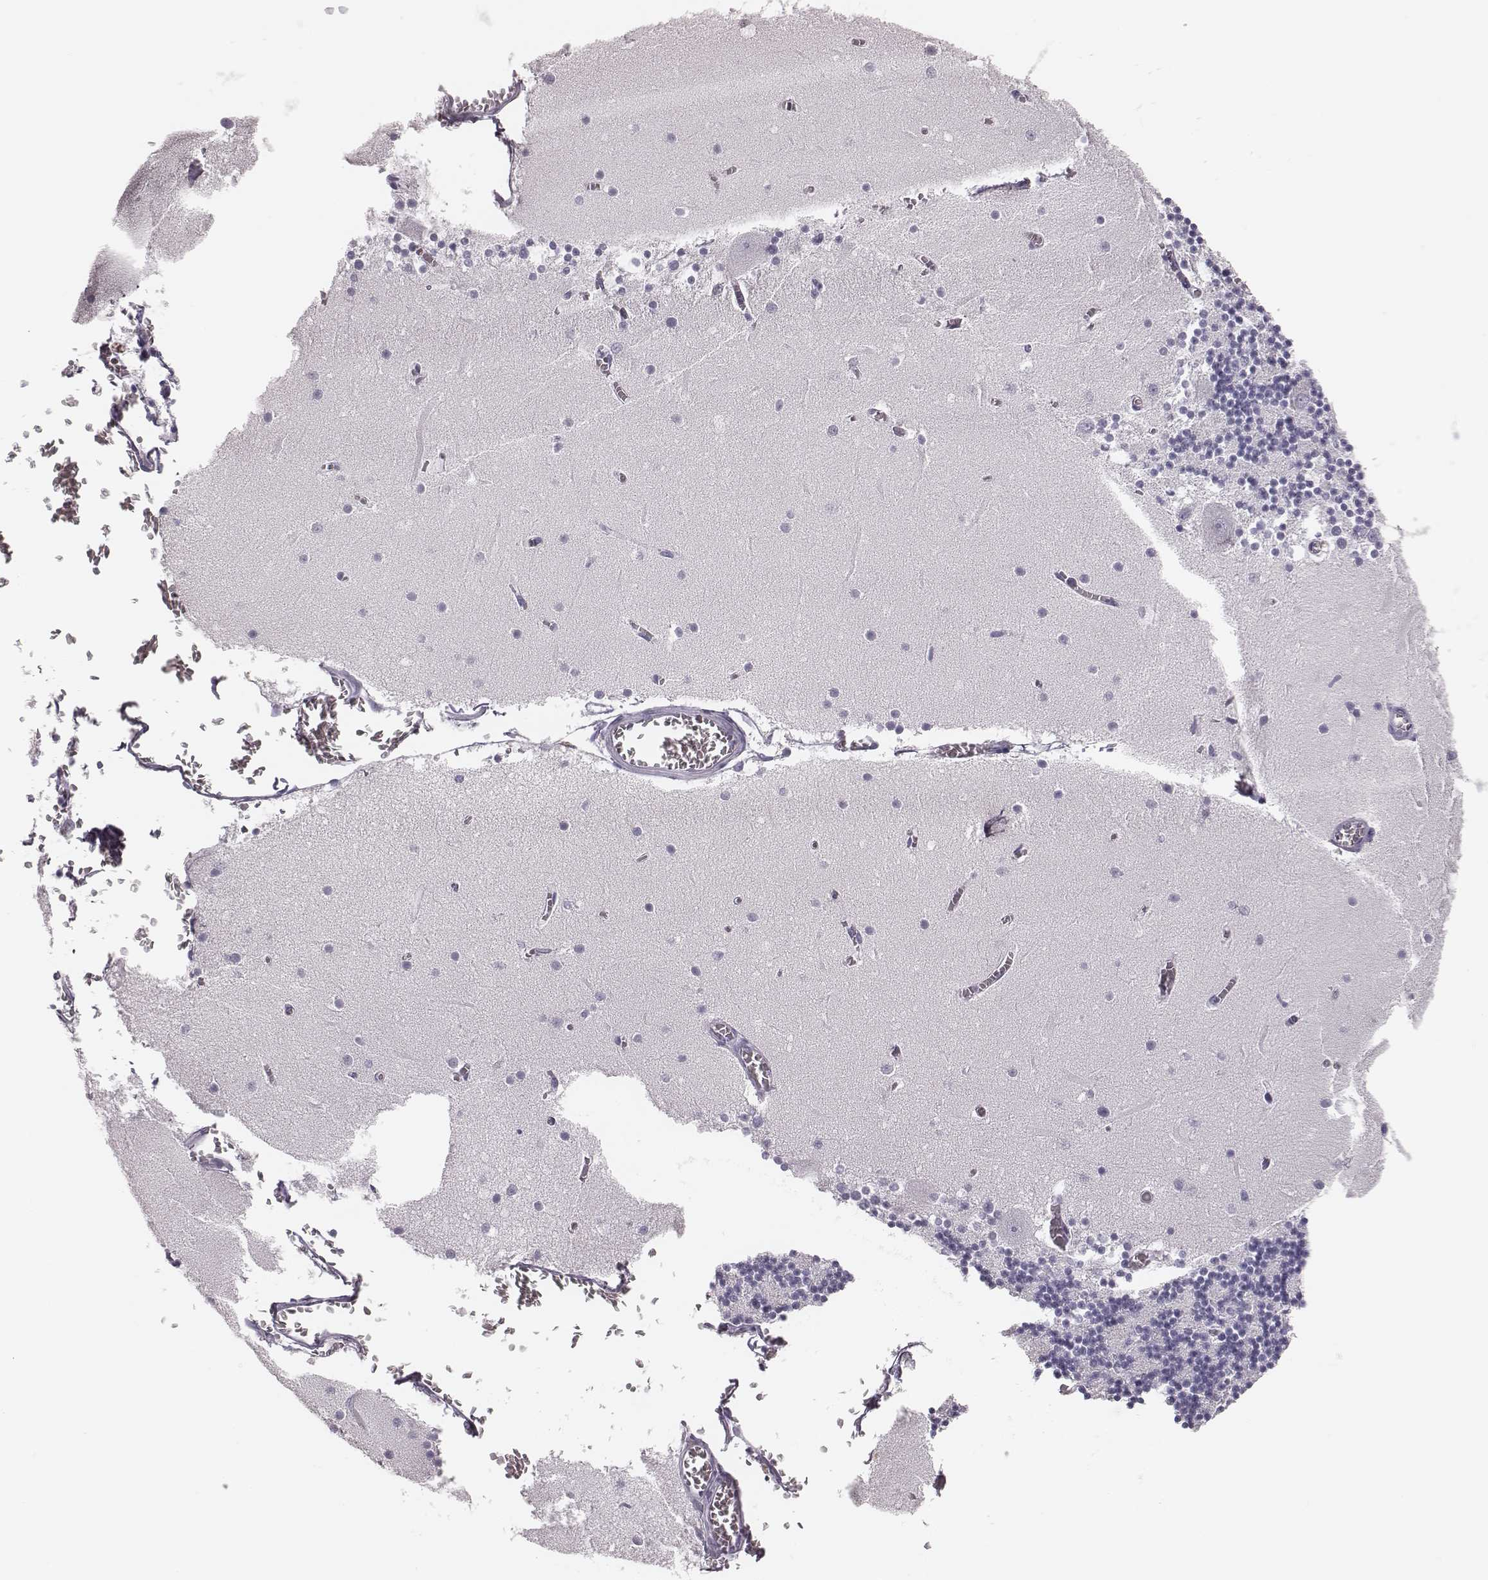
{"staining": {"intensity": "negative", "quantity": "none", "location": "none"}, "tissue": "cerebellum", "cell_type": "Cells in granular layer", "image_type": "normal", "snomed": [{"axis": "morphology", "description": "Normal tissue, NOS"}, {"axis": "topography", "description": "Cerebellum"}], "caption": "DAB (3,3'-diaminobenzidine) immunohistochemical staining of normal human cerebellum demonstrates no significant positivity in cells in granular layer. The staining was performed using DAB to visualize the protein expression in brown, while the nuclei were stained in blue with hematoxylin (Magnification: 20x).", "gene": "CSH1", "patient": {"sex": "female", "age": 28}}